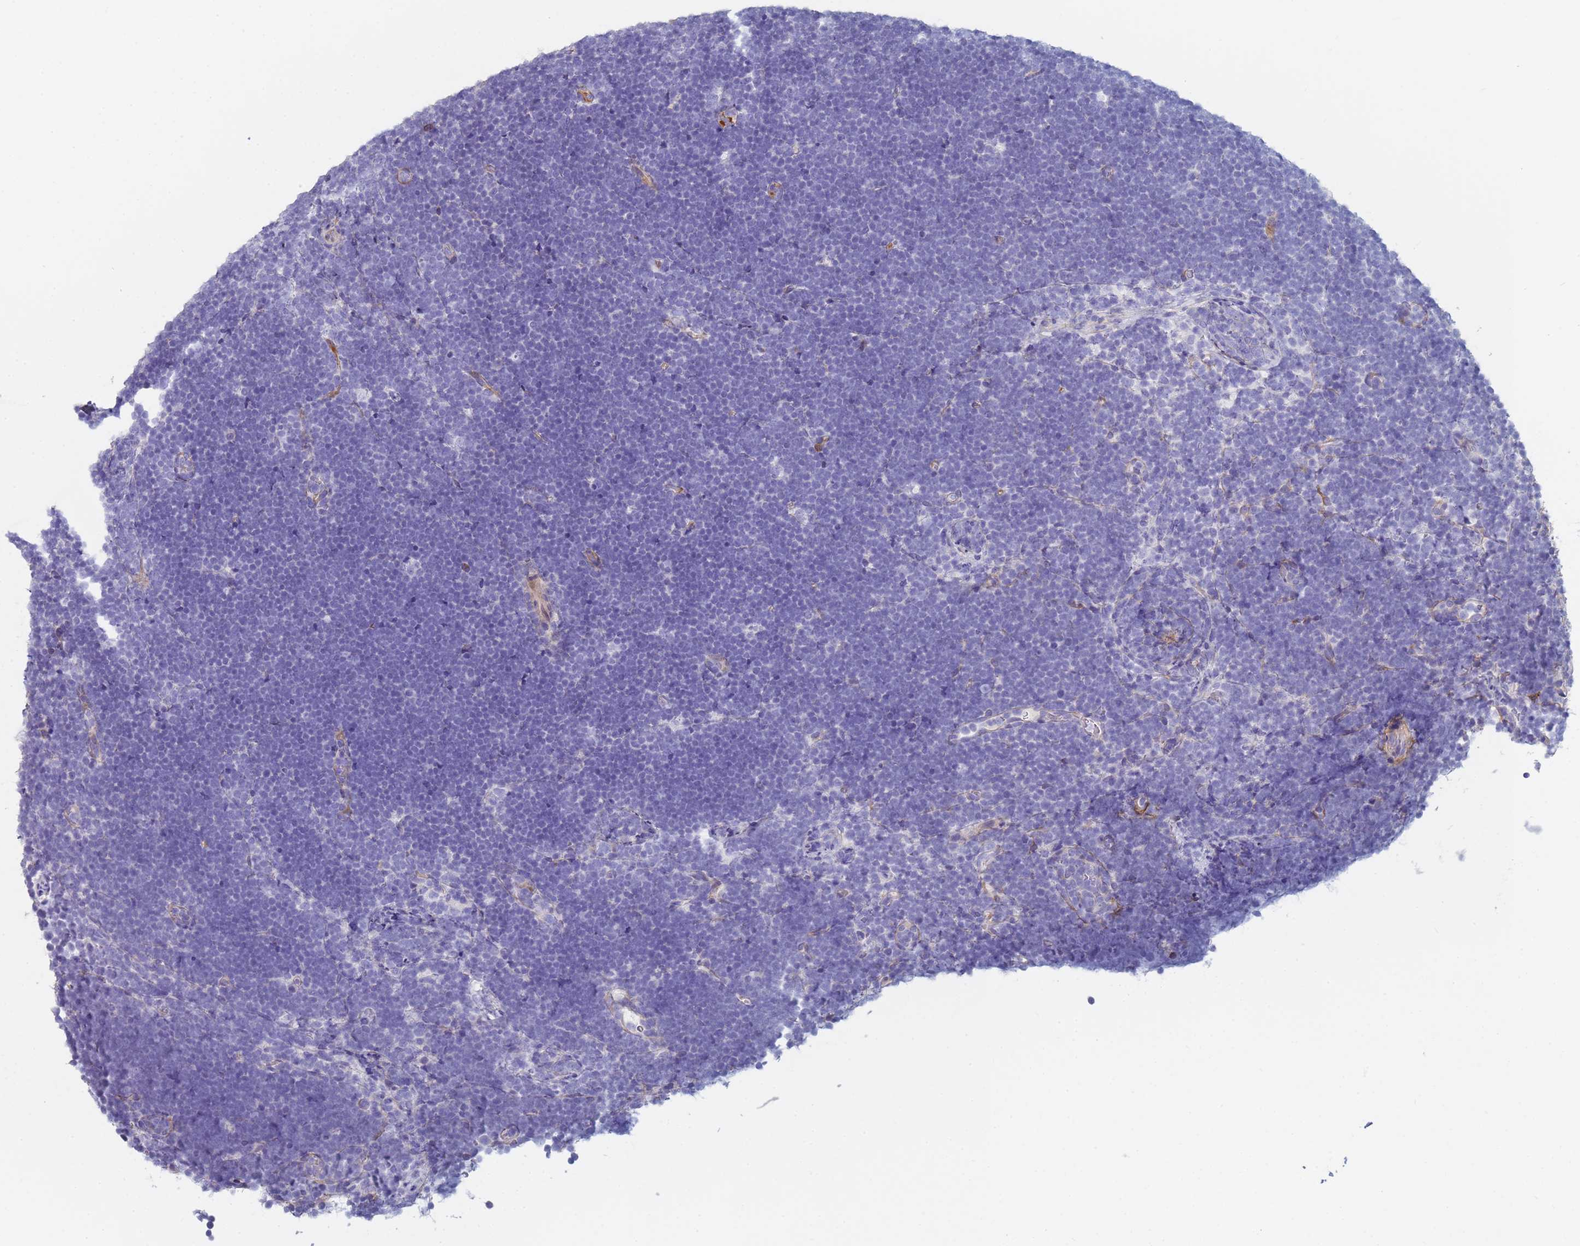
{"staining": {"intensity": "negative", "quantity": "none", "location": "none"}, "tissue": "lymphoma", "cell_type": "Tumor cells", "image_type": "cancer", "snomed": [{"axis": "morphology", "description": "Malignant lymphoma, non-Hodgkin's type, High grade"}, {"axis": "topography", "description": "Lymph node"}], "caption": "A high-resolution photomicrograph shows immunohistochemistry staining of lymphoma, which reveals no significant positivity in tumor cells. Brightfield microscopy of IHC stained with DAB (brown) and hematoxylin (blue), captured at high magnification.", "gene": "ABCA8", "patient": {"sex": "male", "age": 13}}